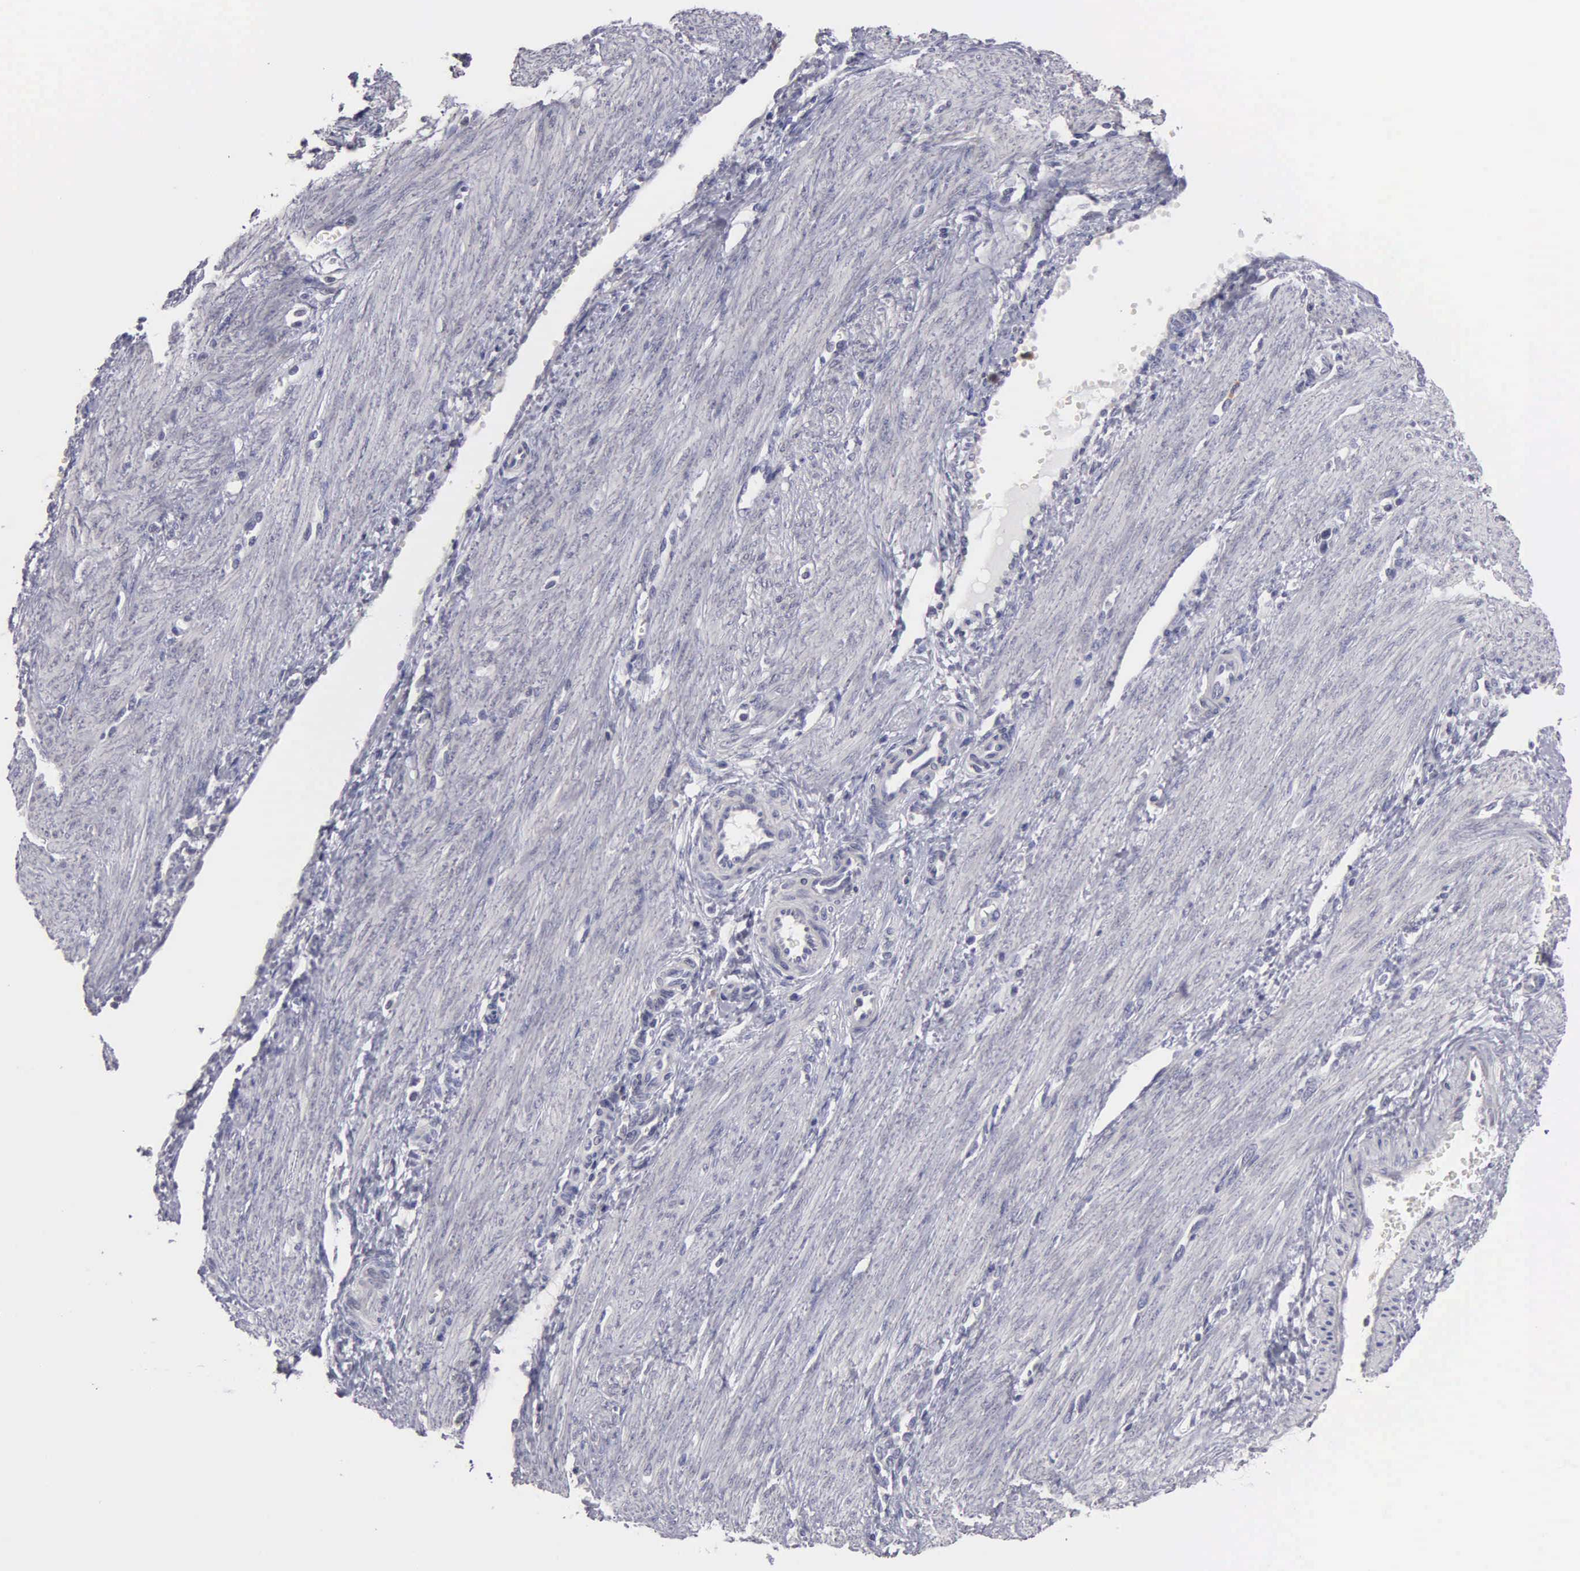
{"staining": {"intensity": "negative", "quantity": "none", "location": "none"}, "tissue": "endometrial cancer", "cell_type": "Tumor cells", "image_type": "cancer", "snomed": [{"axis": "morphology", "description": "Adenocarcinoma, NOS"}, {"axis": "topography", "description": "Endometrium"}], "caption": "Immunohistochemistry histopathology image of adenocarcinoma (endometrial) stained for a protein (brown), which shows no staining in tumor cells.", "gene": "BRD1", "patient": {"sex": "female", "age": 51}}